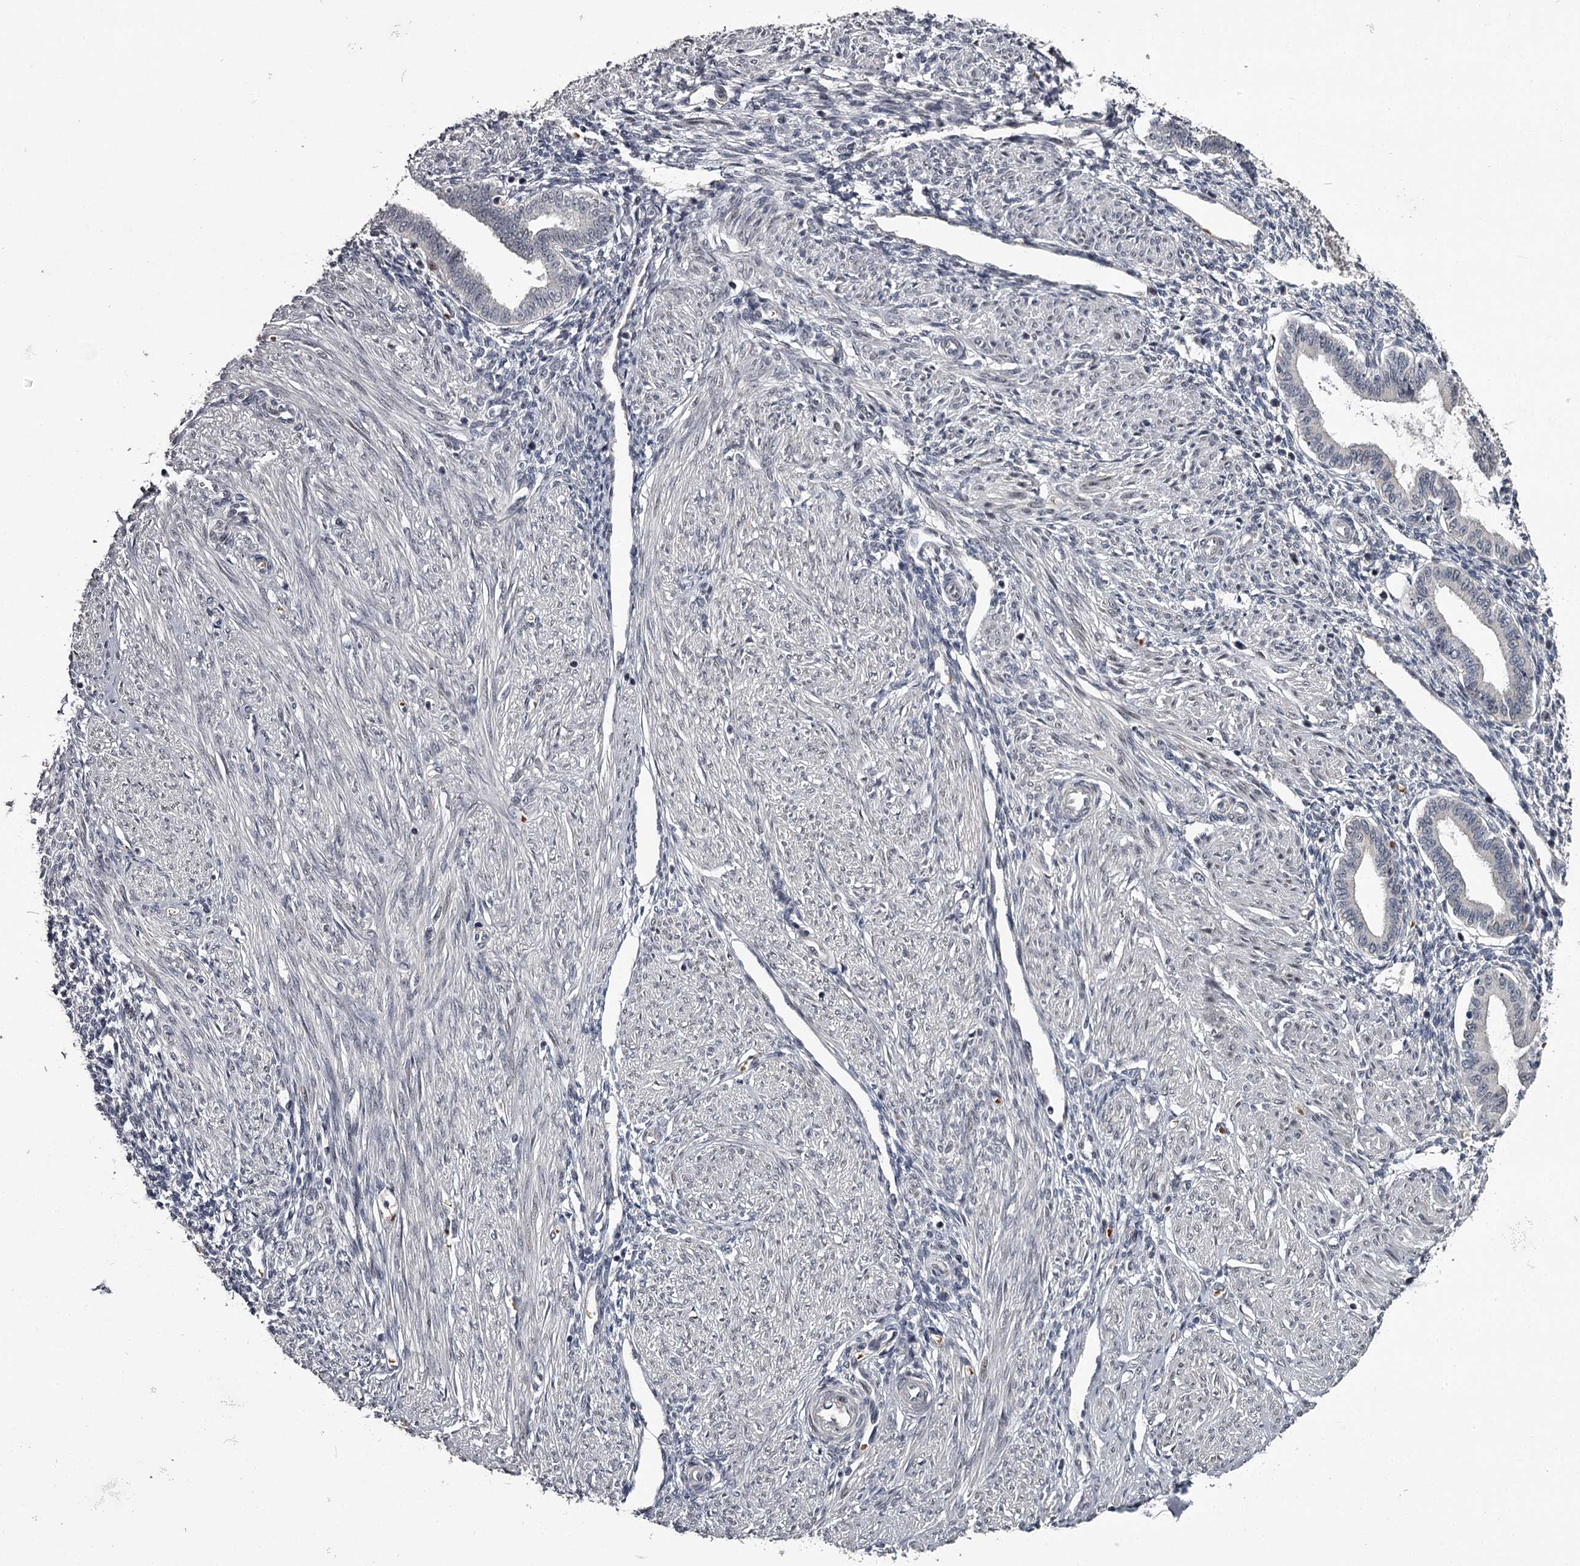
{"staining": {"intensity": "negative", "quantity": "none", "location": "none"}, "tissue": "endometrium", "cell_type": "Cells in endometrial stroma", "image_type": "normal", "snomed": [{"axis": "morphology", "description": "Normal tissue, NOS"}, {"axis": "topography", "description": "Endometrium"}], "caption": "A high-resolution image shows IHC staining of benign endometrium, which shows no significant staining in cells in endometrial stroma.", "gene": "RNF44", "patient": {"sex": "female", "age": 53}}